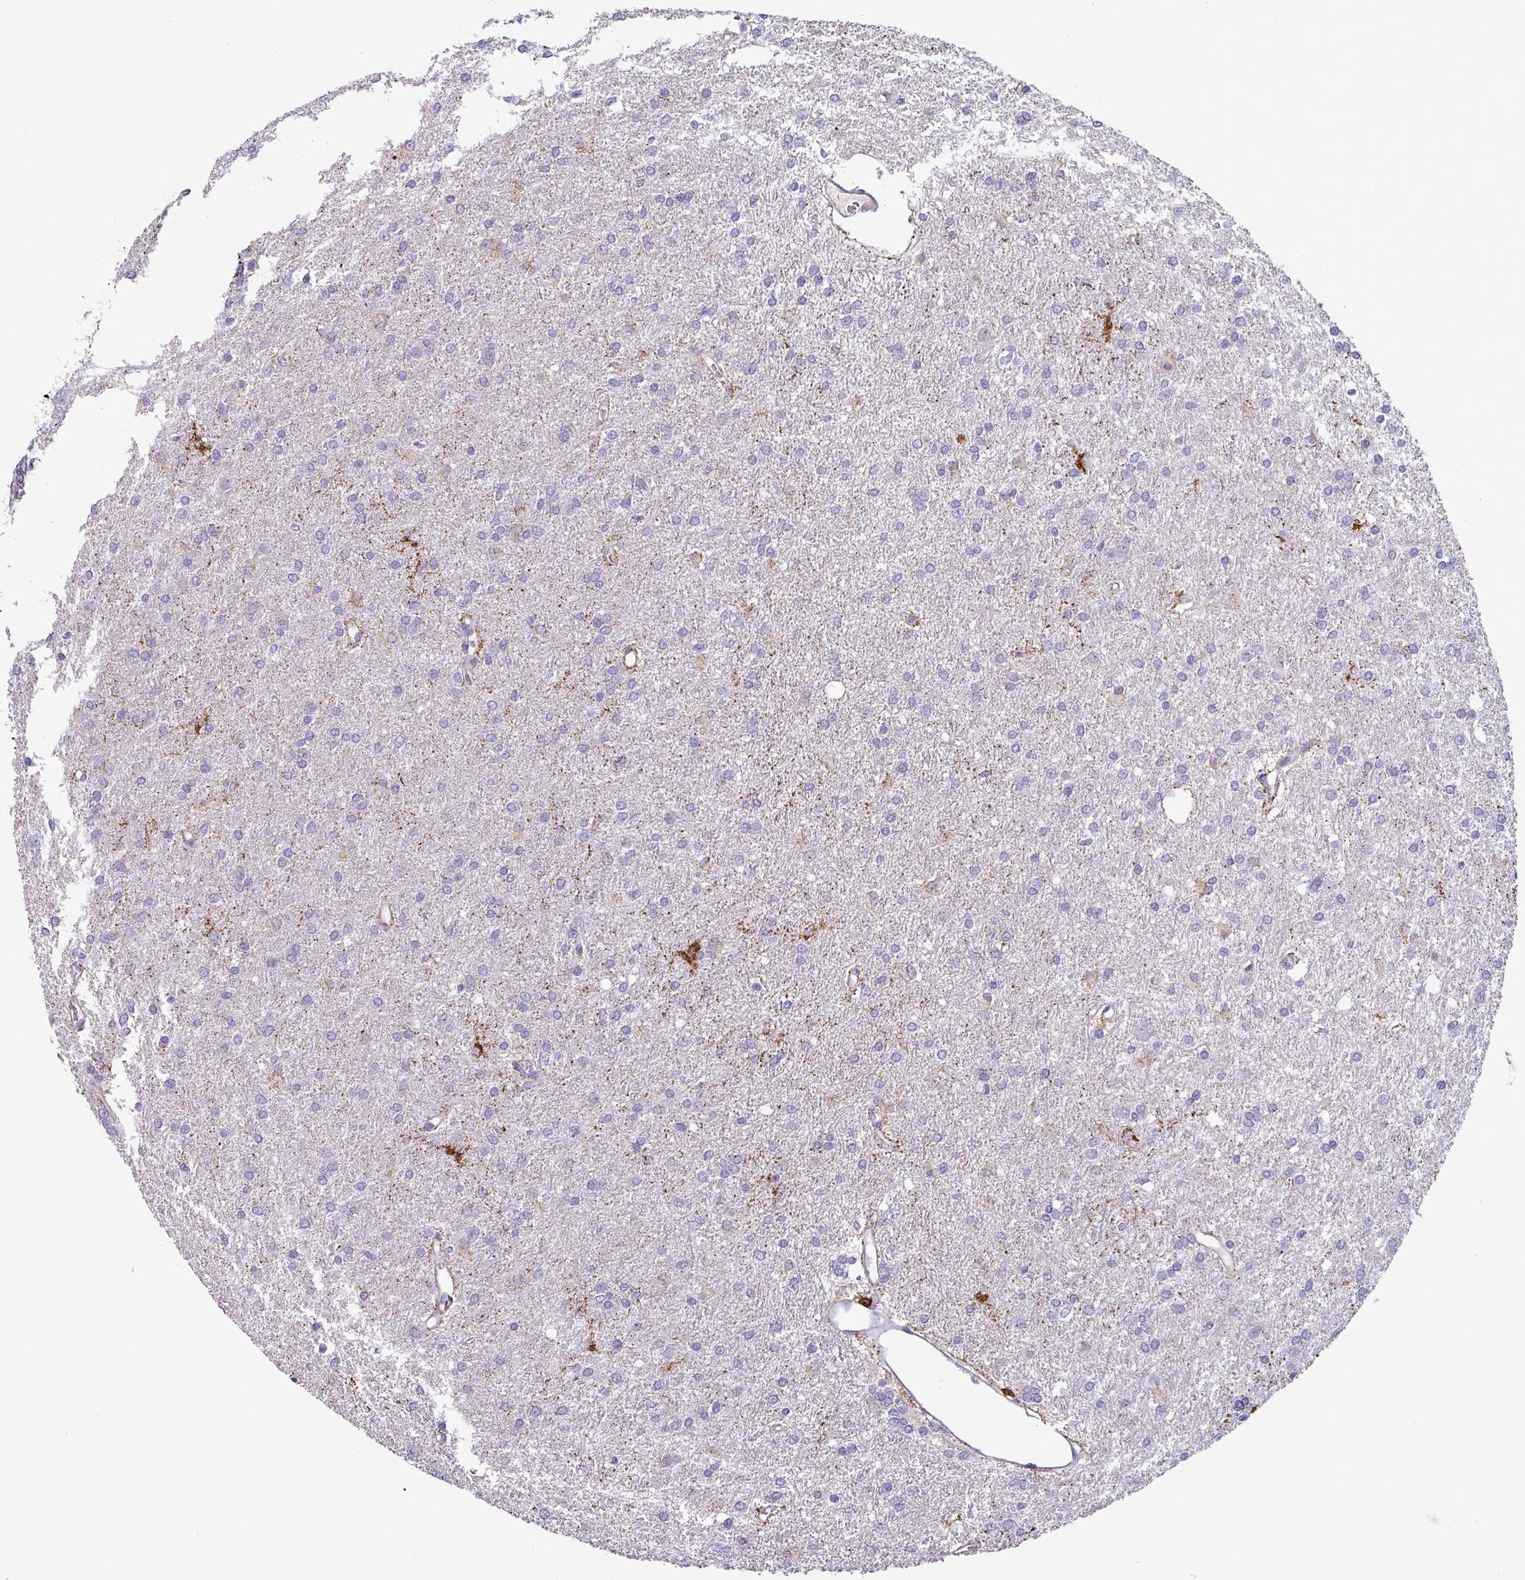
{"staining": {"intensity": "negative", "quantity": "none", "location": "none"}, "tissue": "glioma", "cell_type": "Tumor cells", "image_type": "cancer", "snomed": [{"axis": "morphology", "description": "Glioma, malignant, High grade"}, {"axis": "topography", "description": "Brain"}], "caption": "The micrograph exhibits no significant positivity in tumor cells of malignant high-grade glioma.", "gene": "CD8A", "patient": {"sex": "female", "age": 50}}